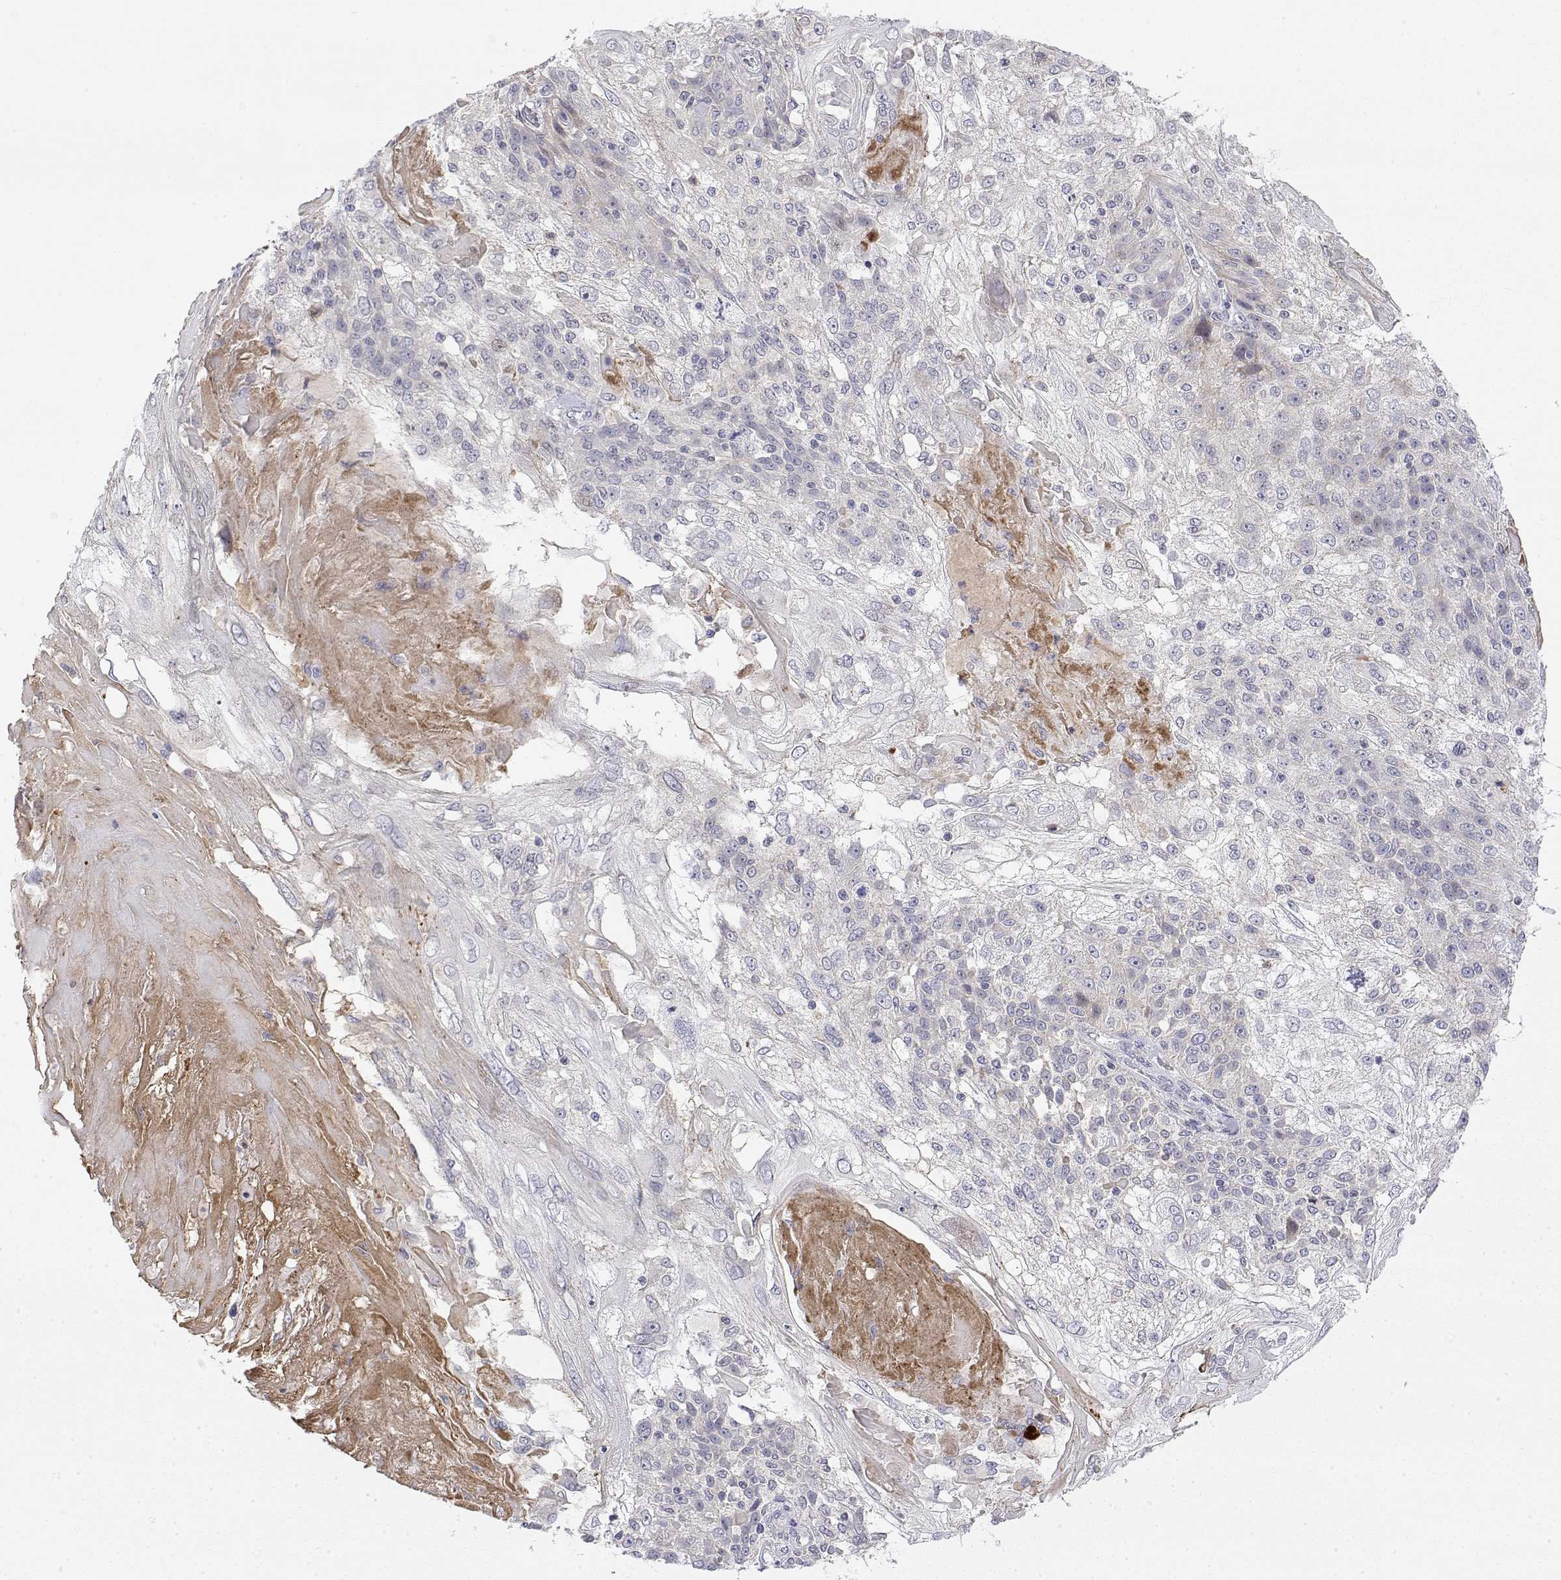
{"staining": {"intensity": "negative", "quantity": "none", "location": "none"}, "tissue": "skin cancer", "cell_type": "Tumor cells", "image_type": "cancer", "snomed": [{"axis": "morphology", "description": "Normal tissue, NOS"}, {"axis": "morphology", "description": "Squamous cell carcinoma, NOS"}, {"axis": "topography", "description": "Skin"}], "caption": "An immunohistochemistry image of skin cancer (squamous cell carcinoma) is shown. There is no staining in tumor cells of skin cancer (squamous cell carcinoma). (Brightfield microscopy of DAB (3,3'-diaminobenzidine) IHC at high magnification).", "gene": "IGFBP4", "patient": {"sex": "female", "age": 83}}